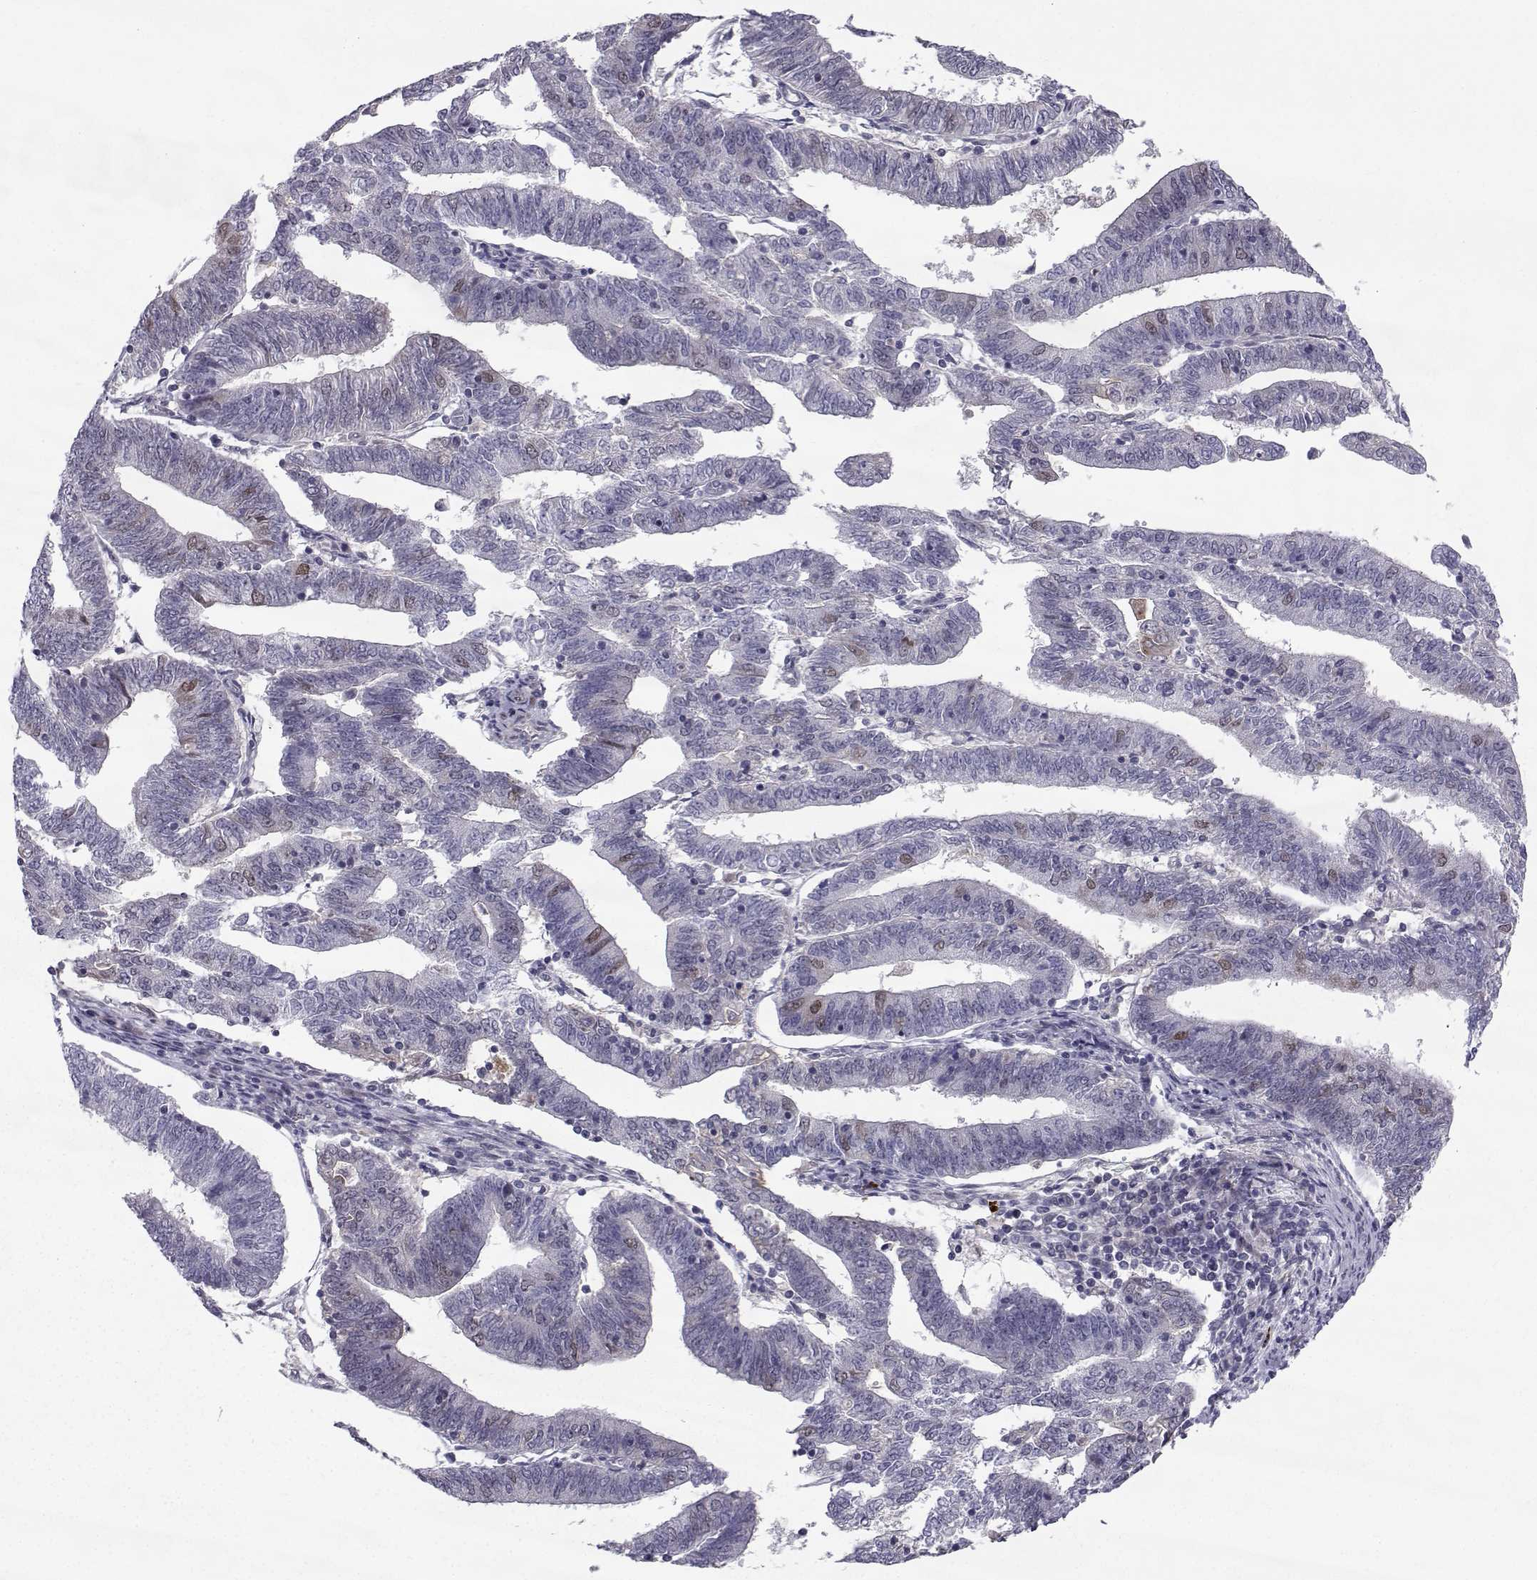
{"staining": {"intensity": "moderate", "quantity": "<25%", "location": "nuclear"}, "tissue": "endometrial cancer", "cell_type": "Tumor cells", "image_type": "cancer", "snomed": [{"axis": "morphology", "description": "Adenocarcinoma, NOS"}, {"axis": "topography", "description": "Endometrium"}], "caption": "This is a photomicrograph of immunohistochemistry (IHC) staining of endometrial cancer (adenocarcinoma), which shows moderate expression in the nuclear of tumor cells.", "gene": "RBM24", "patient": {"sex": "female", "age": 82}}